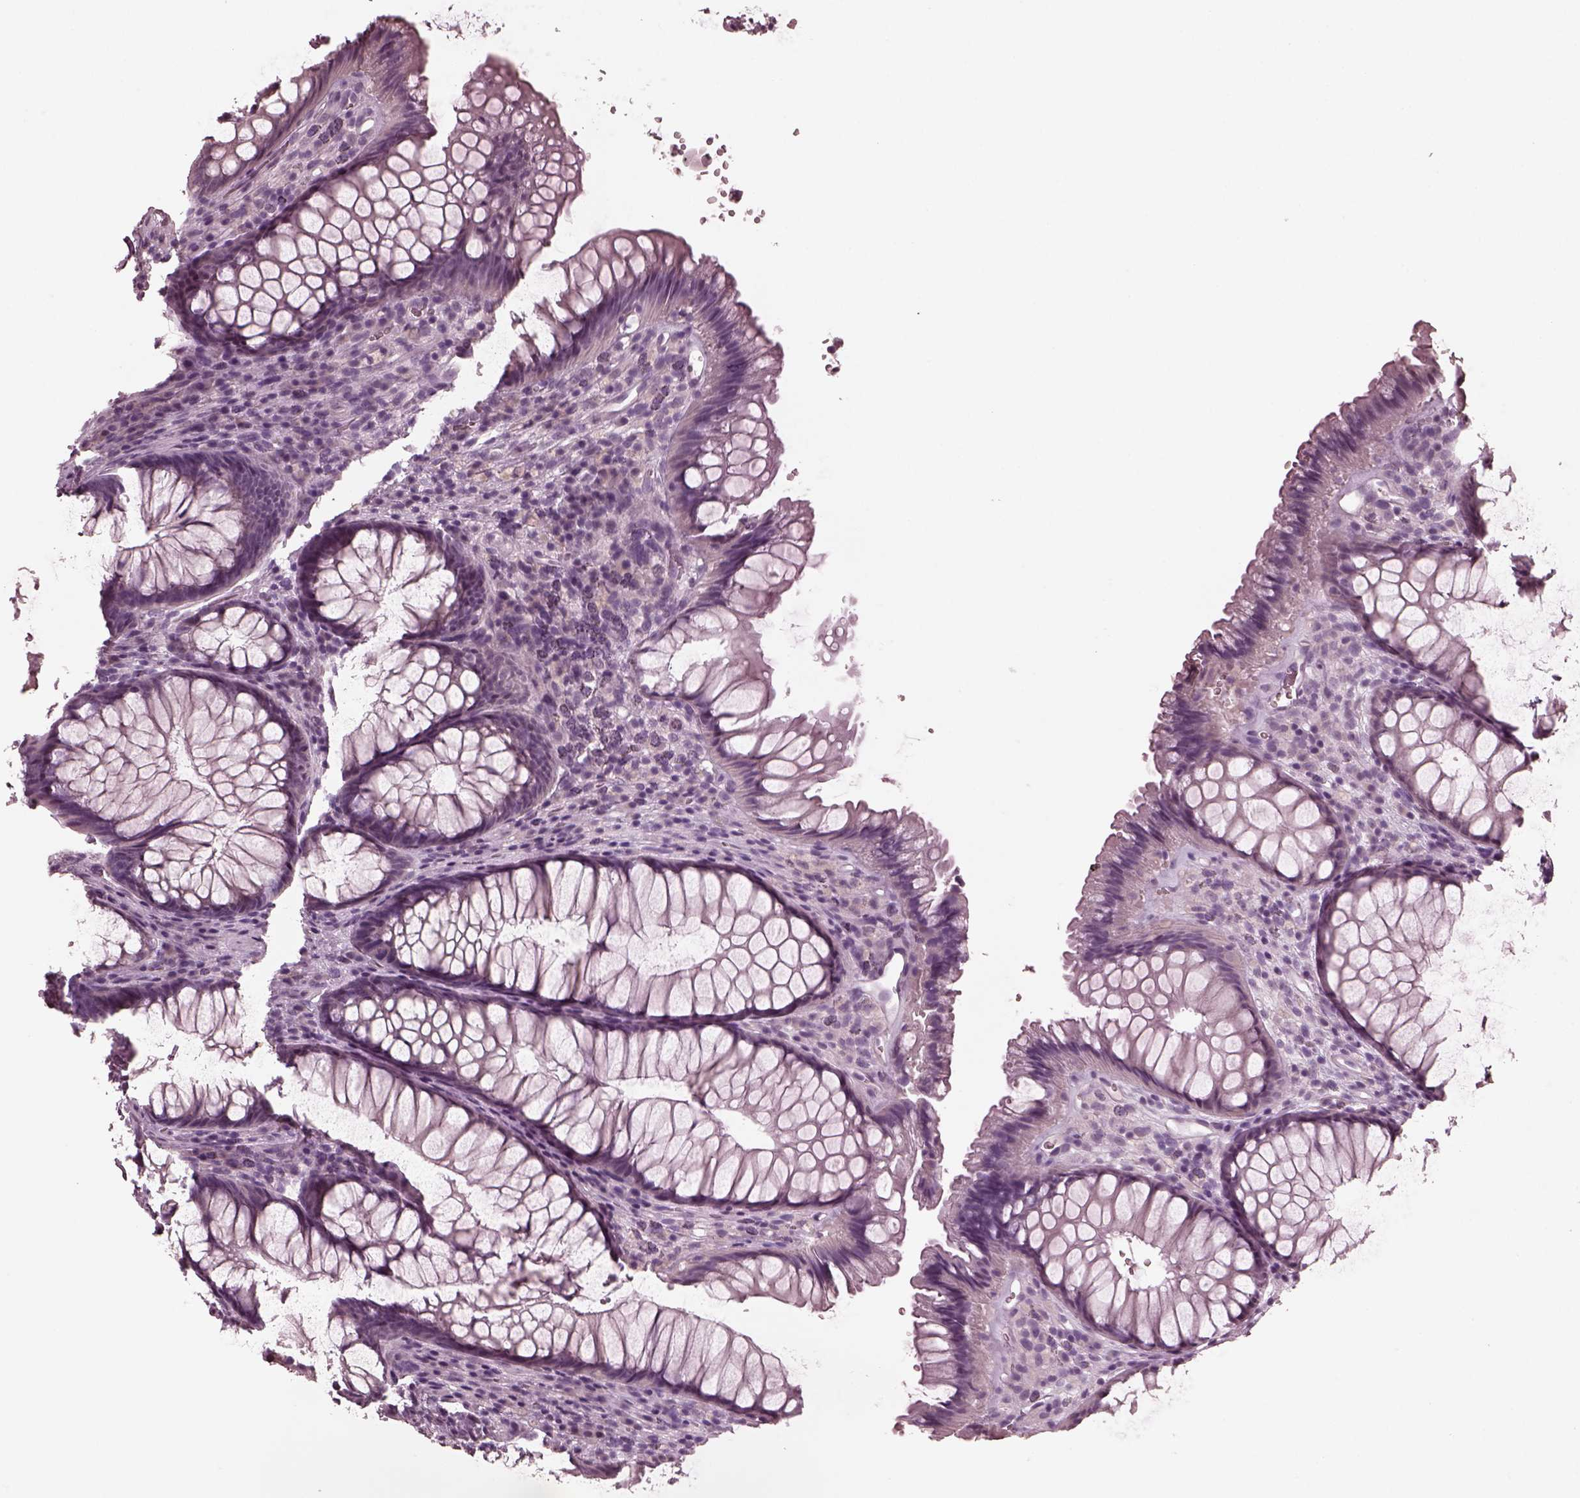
{"staining": {"intensity": "negative", "quantity": "none", "location": "none"}, "tissue": "rectum", "cell_type": "Glandular cells", "image_type": "normal", "snomed": [{"axis": "morphology", "description": "Normal tissue, NOS"}, {"axis": "topography", "description": "Smooth muscle"}, {"axis": "topography", "description": "Rectum"}], "caption": "Histopathology image shows no protein staining in glandular cells of unremarkable rectum. (Brightfield microscopy of DAB IHC at high magnification).", "gene": "CGA", "patient": {"sex": "male", "age": 53}}